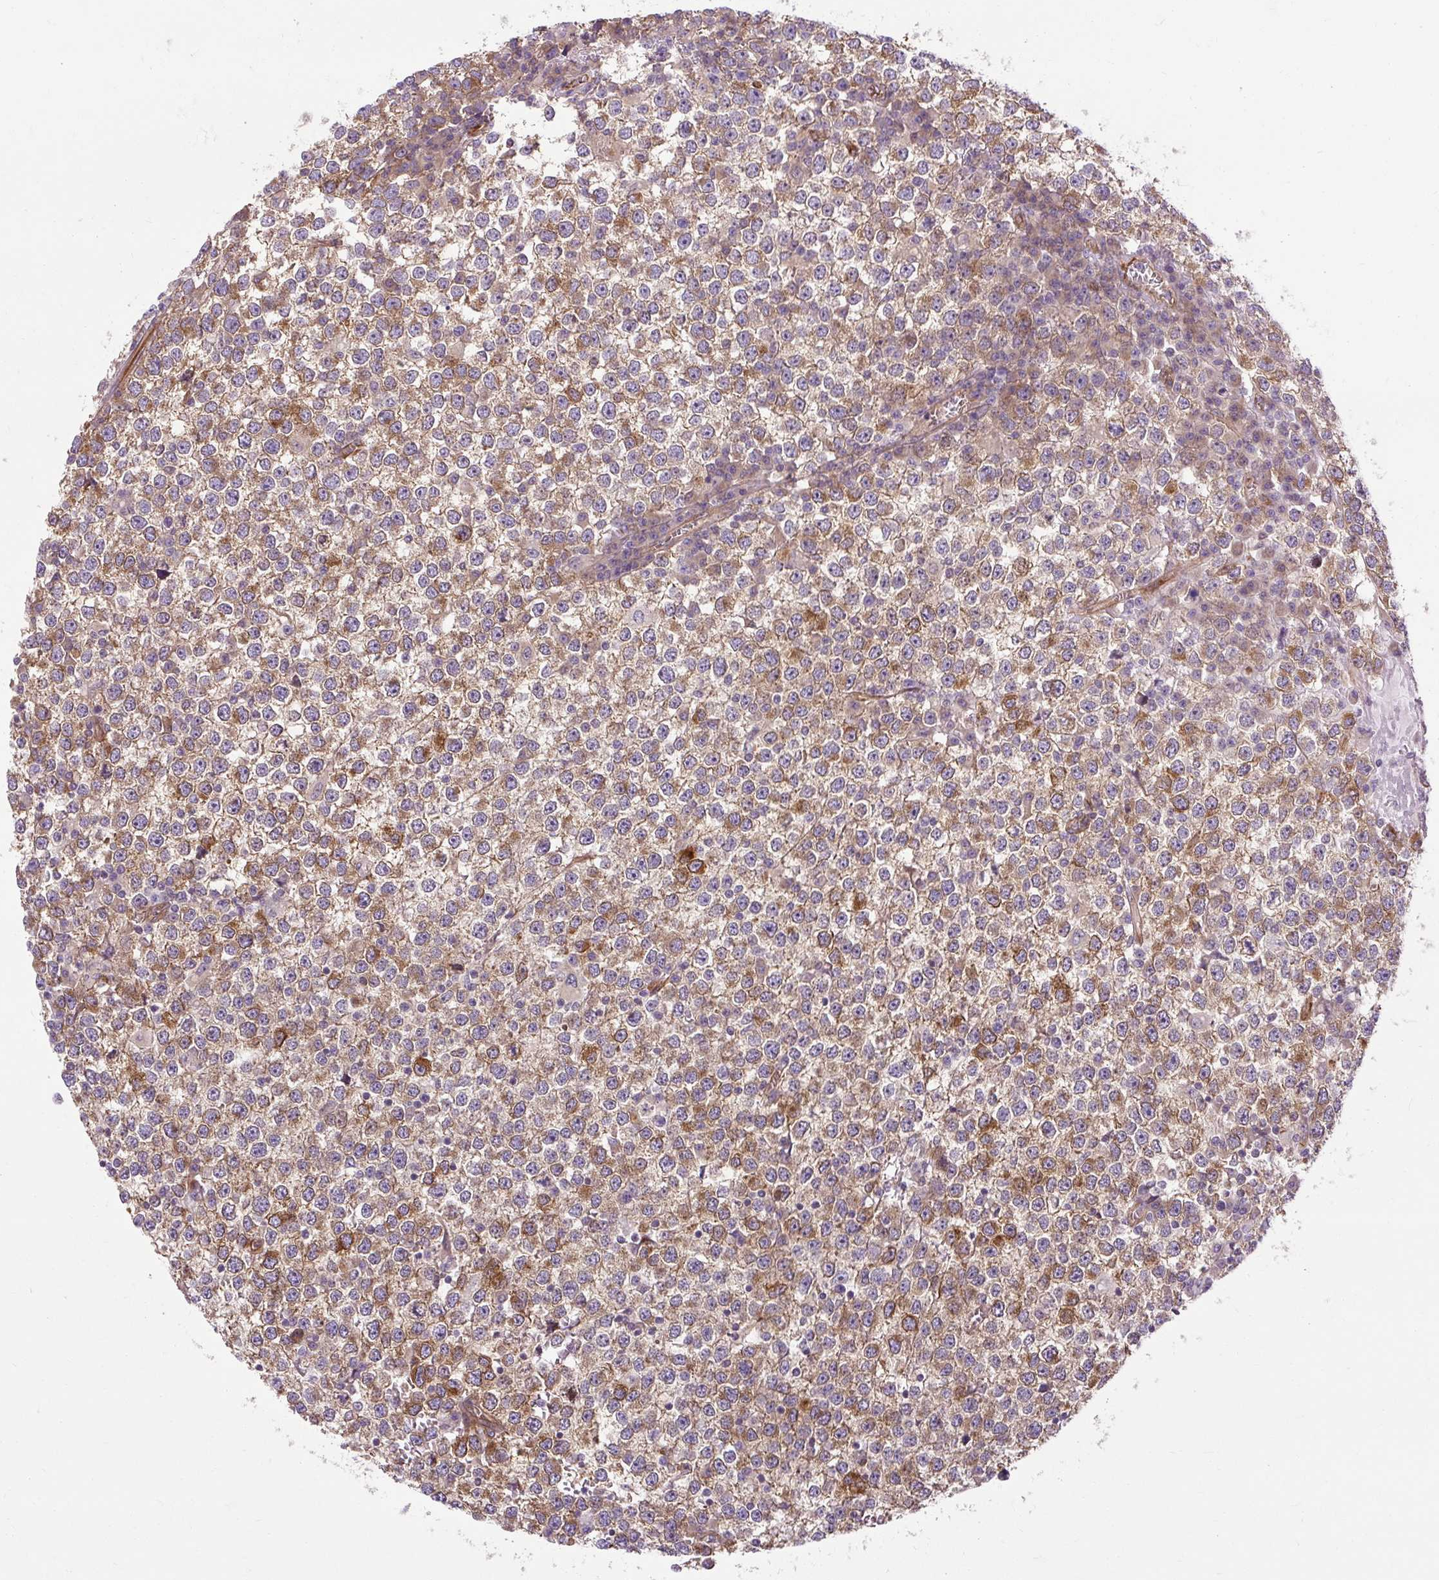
{"staining": {"intensity": "moderate", "quantity": ">75%", "location": "cytoplasmic/membranous"}, "tissue": "testis cancer", "cell_type": "Tumor cells", "image_type": "cancer", "snomed": [{"axis": "morphology", "description": "Seminoma, NOS"}, {"axis": "topography", "description": "Testis"}], "caption": "Immunohistochemical staining of testis cancer displays medium levels of moderate cytoplasmic/membranous positivity in approximately >75% of tumor cells. The staining was performed using DAB to visualize the protein expression in brown, while the nuclei were stained in blue with hematoxylin (Magnification: 20x).", "gene": "CCDC93", "patient": {"sex": "male", "age": 65}}